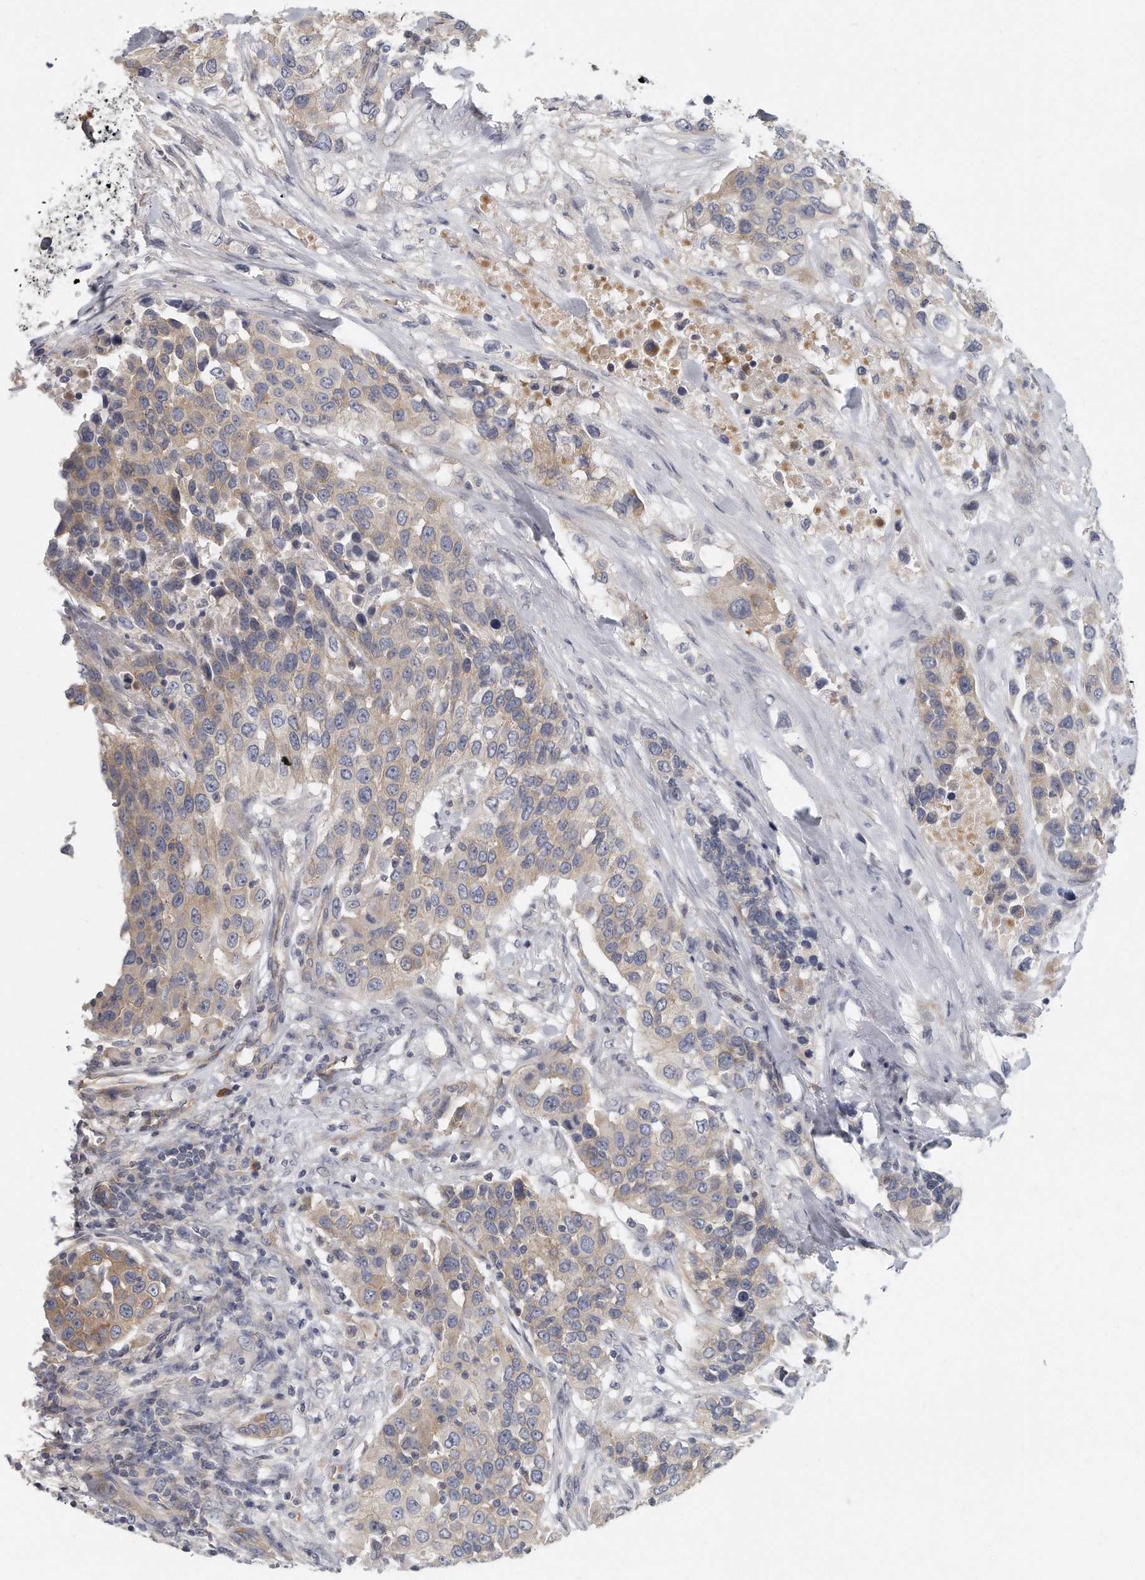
{"staining": {"intensity": "weak", "quantity": "25%-75%", "location": "cytoplasmic/membranous"}, "tissue": "urothelial cancer", "cell_type": "Tumor cells", "image_type": "cancer", "snomed": [{"axis": "morphology", "description": "Urothelial carcinoma, High grade"}, {"axis": "topography", "description": "Urinary bladder"}], "caption": "Protein expression analysis of human urothelial cancer reveals weak cytoplasmic/membranous expression in about 25%-75% of tumor cells.", "gene": "PLEKHA6", "patient": {"sex": "female", "age": 80}}